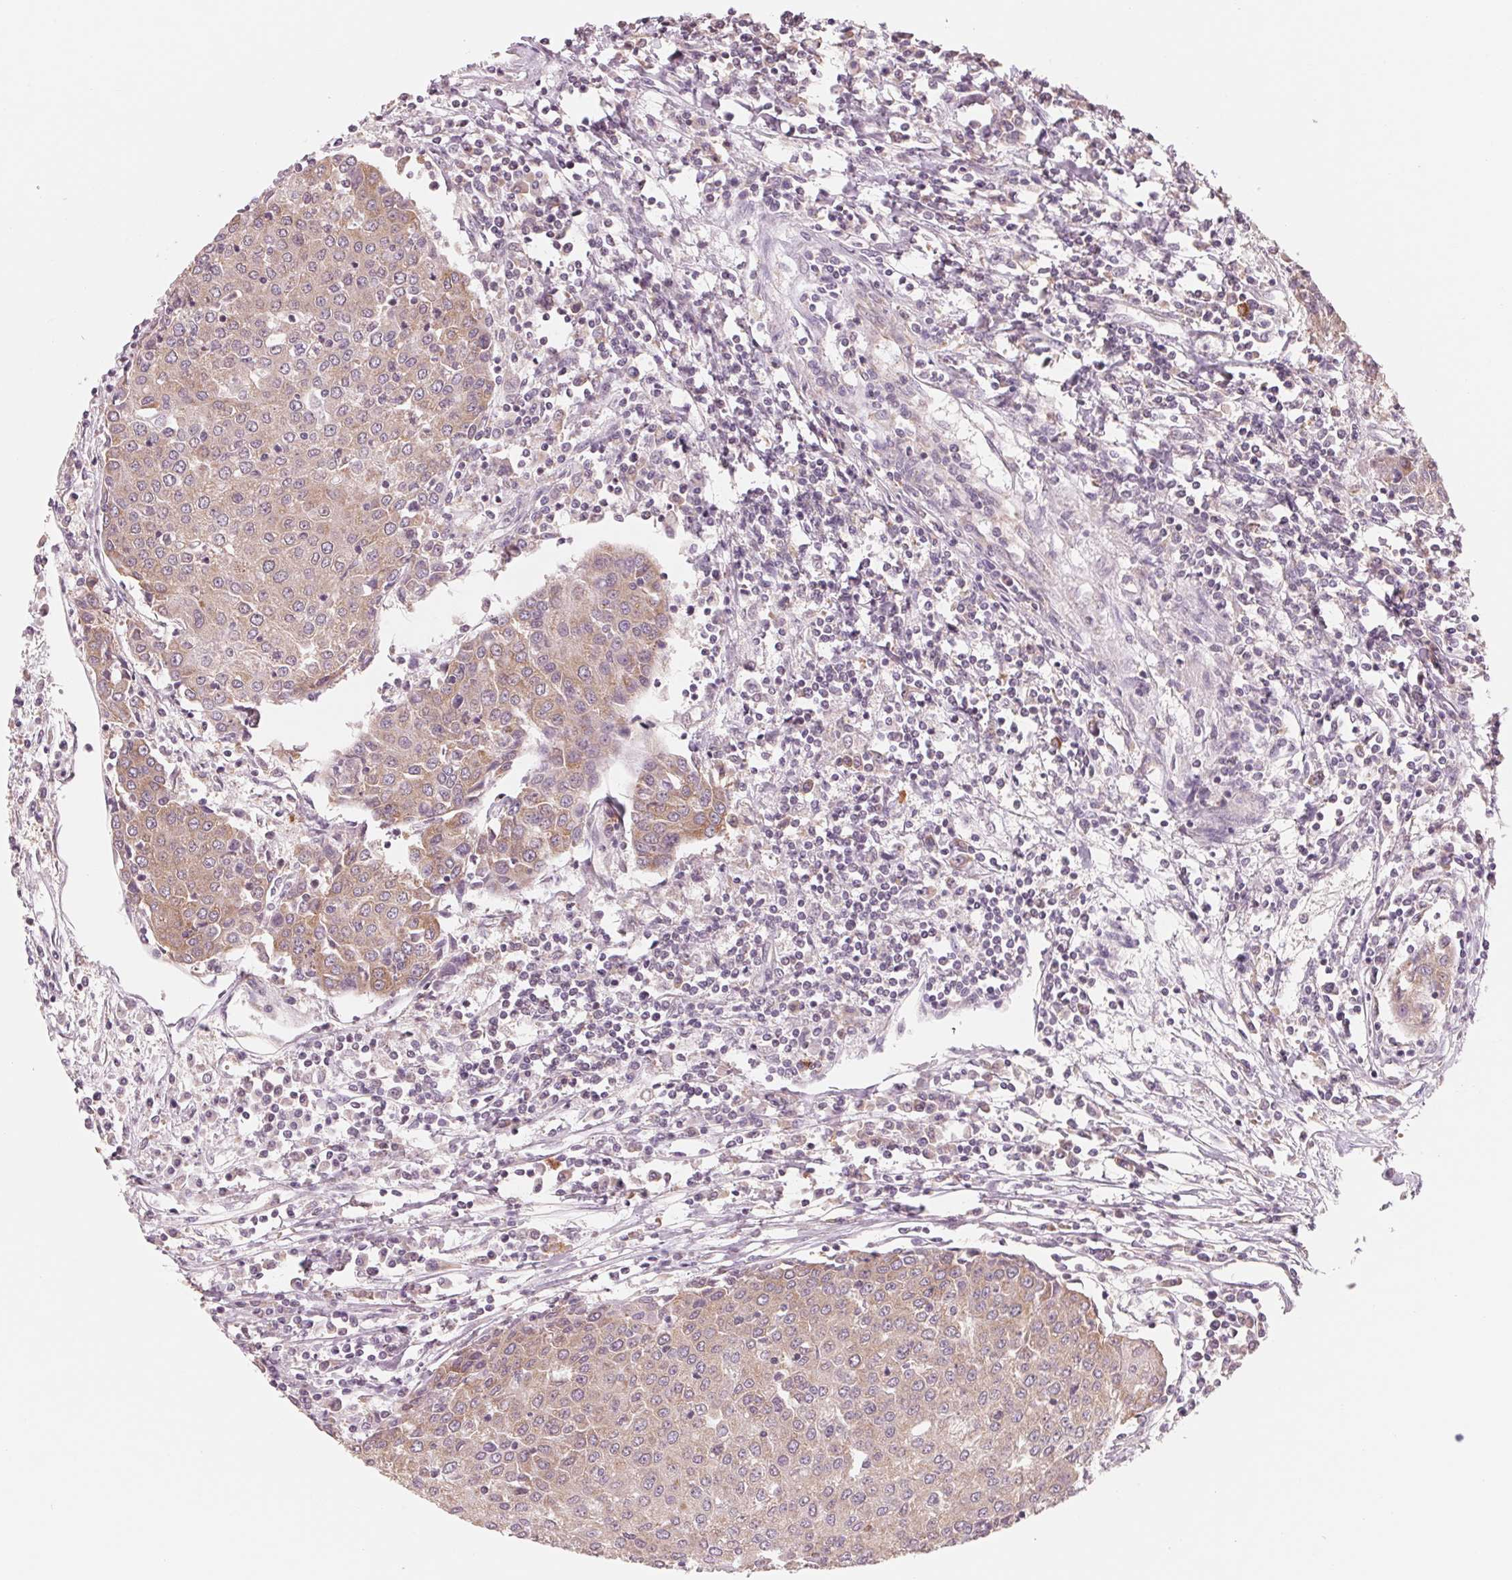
{"staining": {"intensity": "moderate", "quantity": "<25%", "location": "cytoplasmic/membranous"}, "tissue": "urothelial cancer", "cell_type": "Tumor cells", "image_type": "cancer", "snomed": [{"axis": "morphology", "description": "Urothelial carcinoma, High grade"}, {"axis": "topography", "description": "Urinary bladder"}], "caption": "The immunohistochemical stain labels moderate cytoplasmic/membranous positivity in tumor cells of urothelial carcinoma (high-grade) tissue.", "gene": "GIGYF2", "patient": {"sex": "female", "age": 85}}